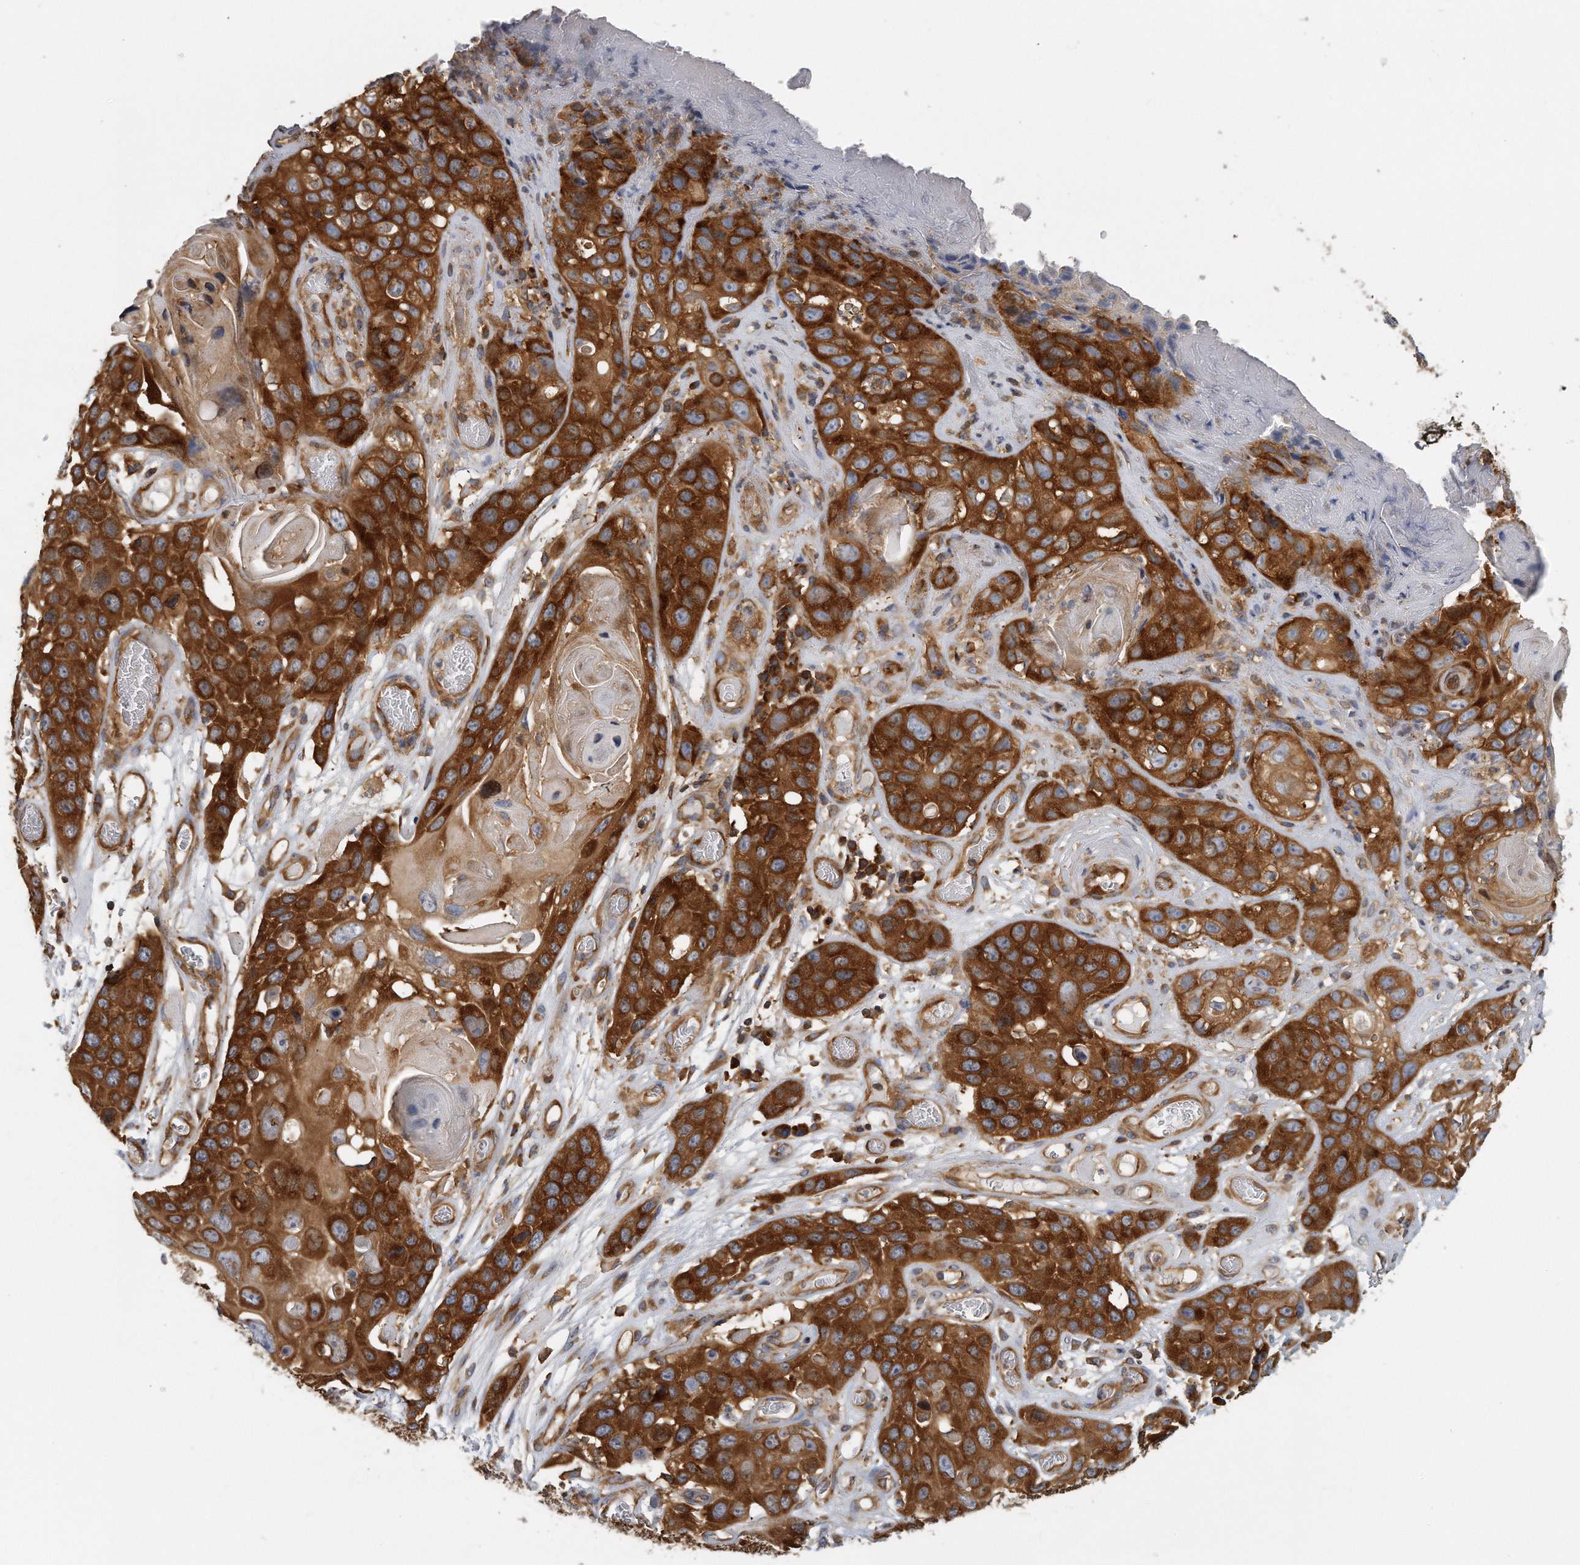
{"staining": {"intensity": "strong", "quantity": ">75%", "location": "cytoplasmic/membranous"}, "tissue": "skin cancer", "cell_type": "Tumor cells", "image_type": "cancer", "snomed": [{"axis": "morphology", "description": "Squamous cell carcinoma, NOS"}, {"axis": "topography", "description": "Skin"}], "caption": "IHC image of neoplastic tissue: human skin cancer (squamous cell carcinoma) stained using immunohistochemistry (IHC) demonstrates high levels of strong protein expression localized specifically in the cytoplasmic/membranous of tumor cells, appearing as a cytoplasmic/membranous brown color.", "gene": "EIF3I", "patient": {"sex": "male", "age": 55}}